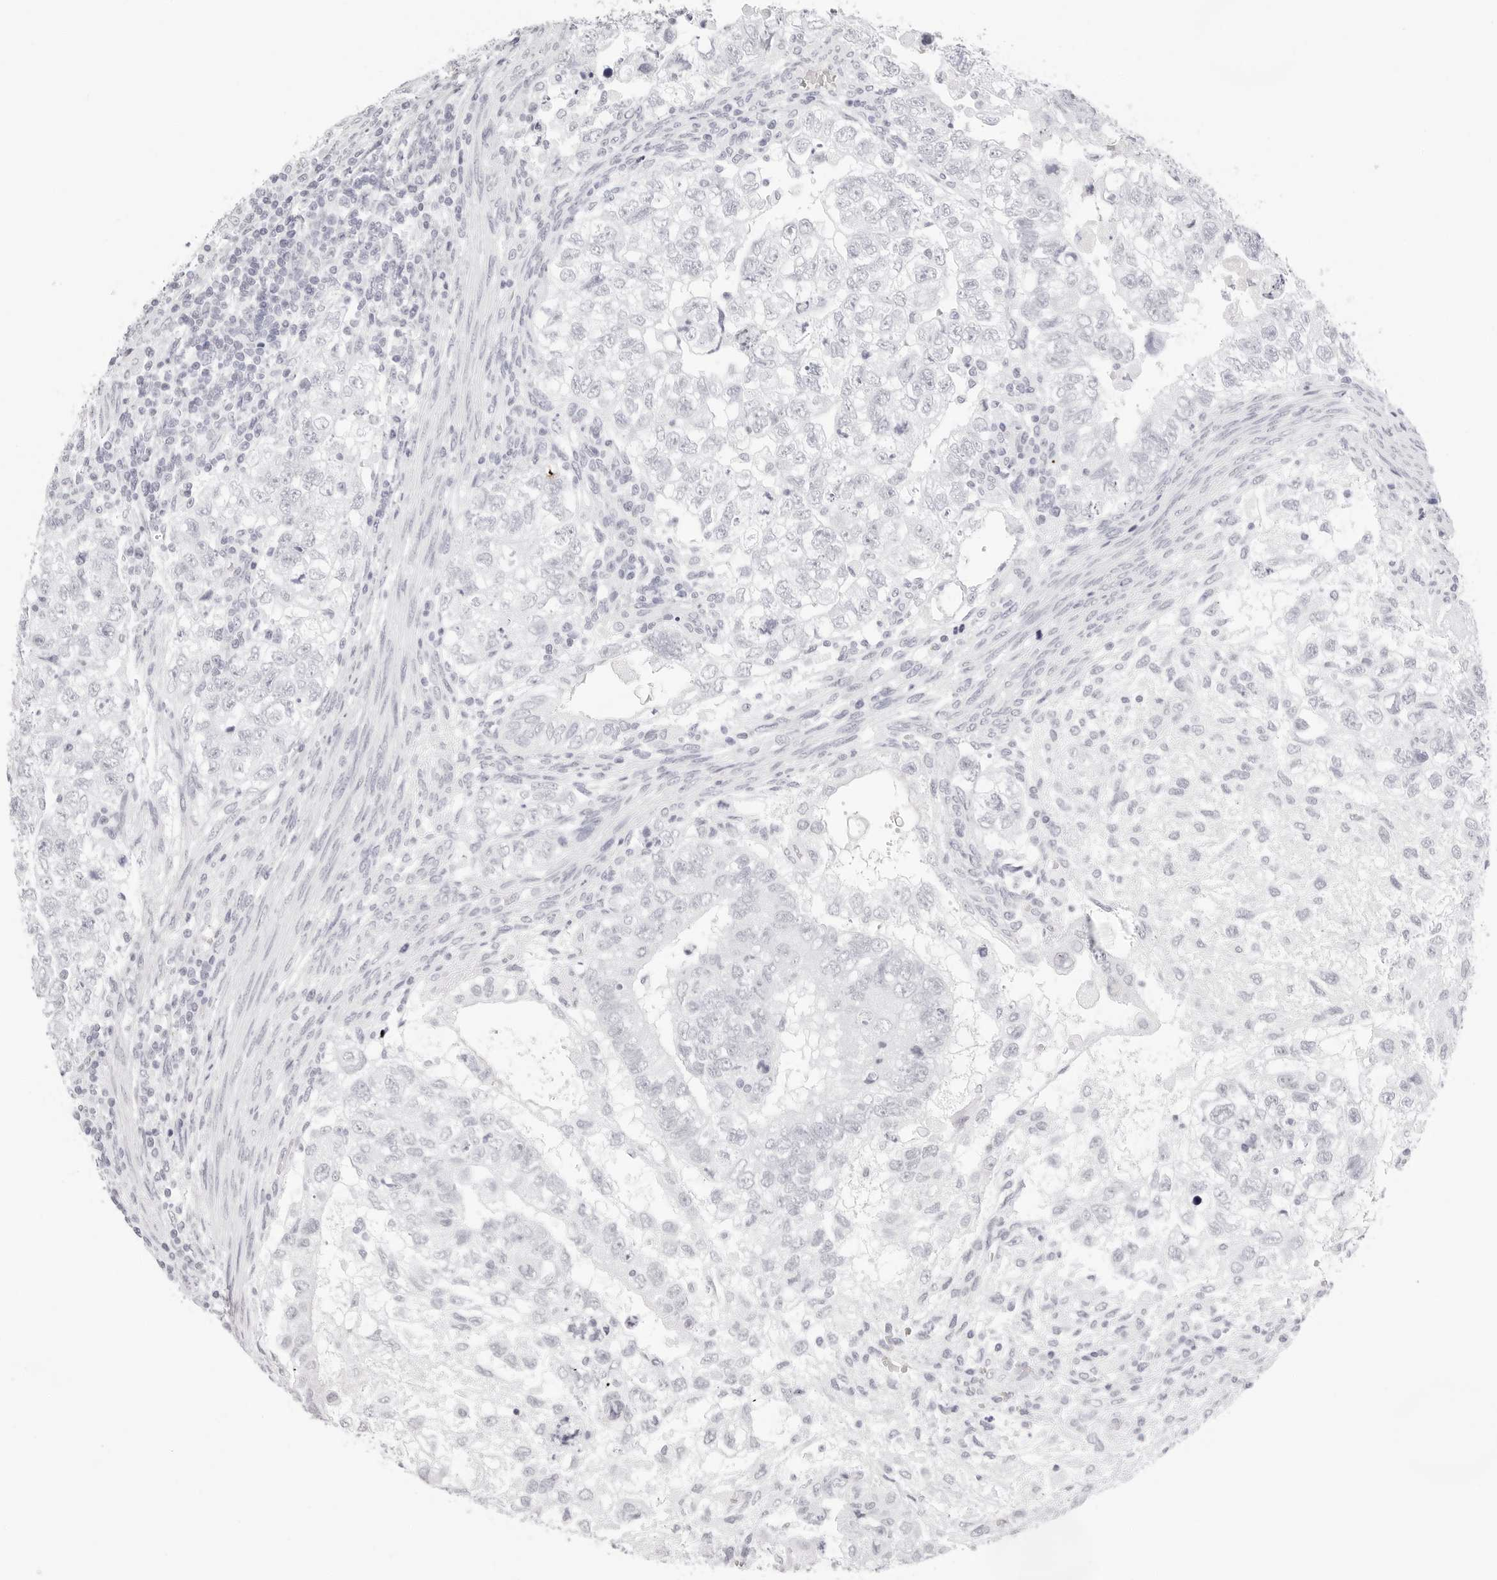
{"staining": {"intensity": "negative", "quantity": "none", "location": "none"}, "tissue": "testis cancer", "cell_type": "Tumor cells", "image_type": "cancer", "snomed": [{"axis": "morphology", "description": "Carcinoma, Embryonal, NOS"}, {"axis": "topography", "description": "Testis"}], "caption": "Testis cancer (embryonal carcinoma) stained for a protein using immunohistochemistry reveals no staining tumor cells.", "gene": "CST5", "patient": {"sex": "male", "age": 37}}